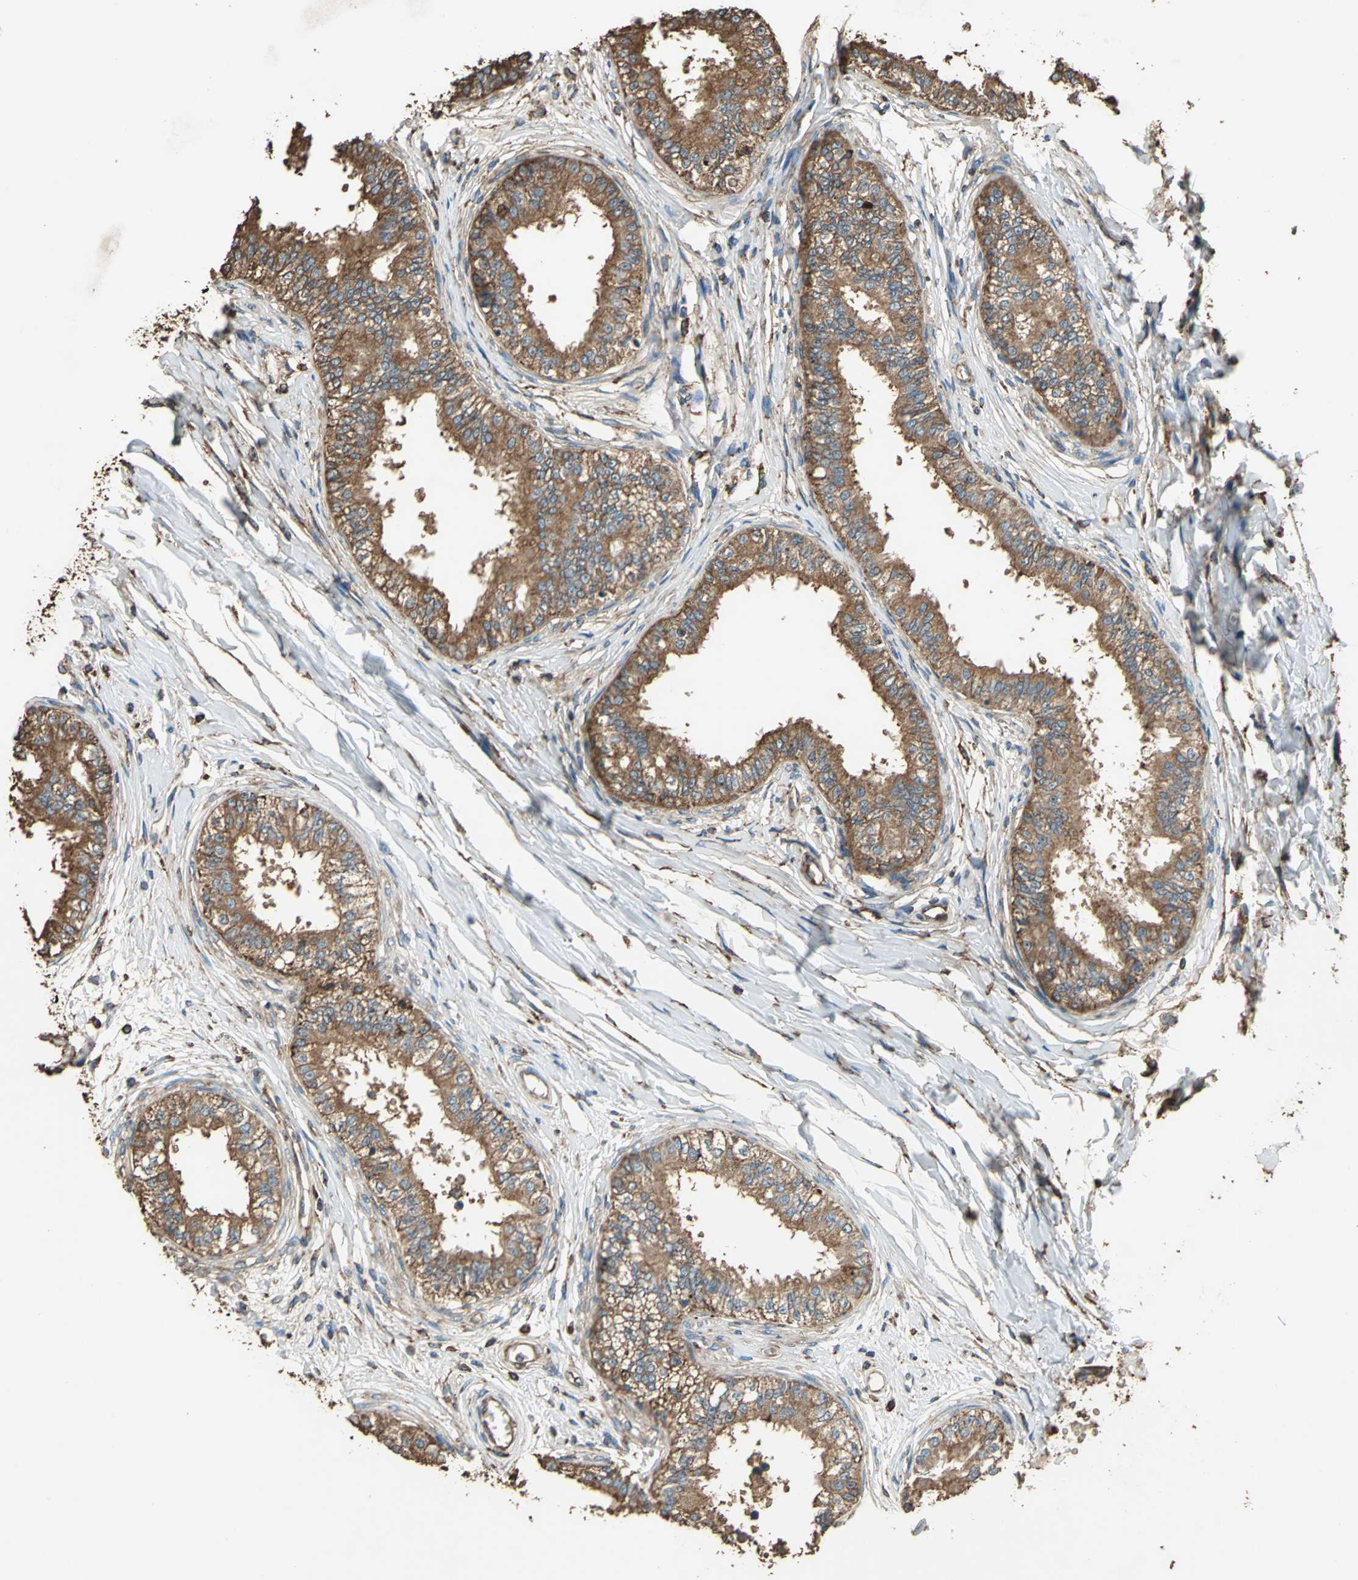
{"staining": {"intensity": "strong", "quantity": ">75%", "location": "cytoplasmic/membranous"}, "tissue": "epididymis", "cell_type": "Glandular cells", "image_type": "normal", "snomed": [{"axis": "morphology", "description": "Normal tissue, NOS"}, {"axis": "morphology", "description": "Adenocarcinoma, metastatic, NOS"}, {"axis": "topography", "description": "Testis"}, {"axis": "topography", "description": "Epididymis"}], "caption": "Immunohistochemistry (IHC) histopathology image of unremarkable epididymis: epididymis stained using immunohistochemistry (IHC) exhibits high levels of strong protein expression localized specifically in the cytoplasmic/membranous of glandular cells, appearing as a cytoplasmic/membranous brown color.", "gene": "GPANK1", "patient": {"sex": "male", "age": 26}}